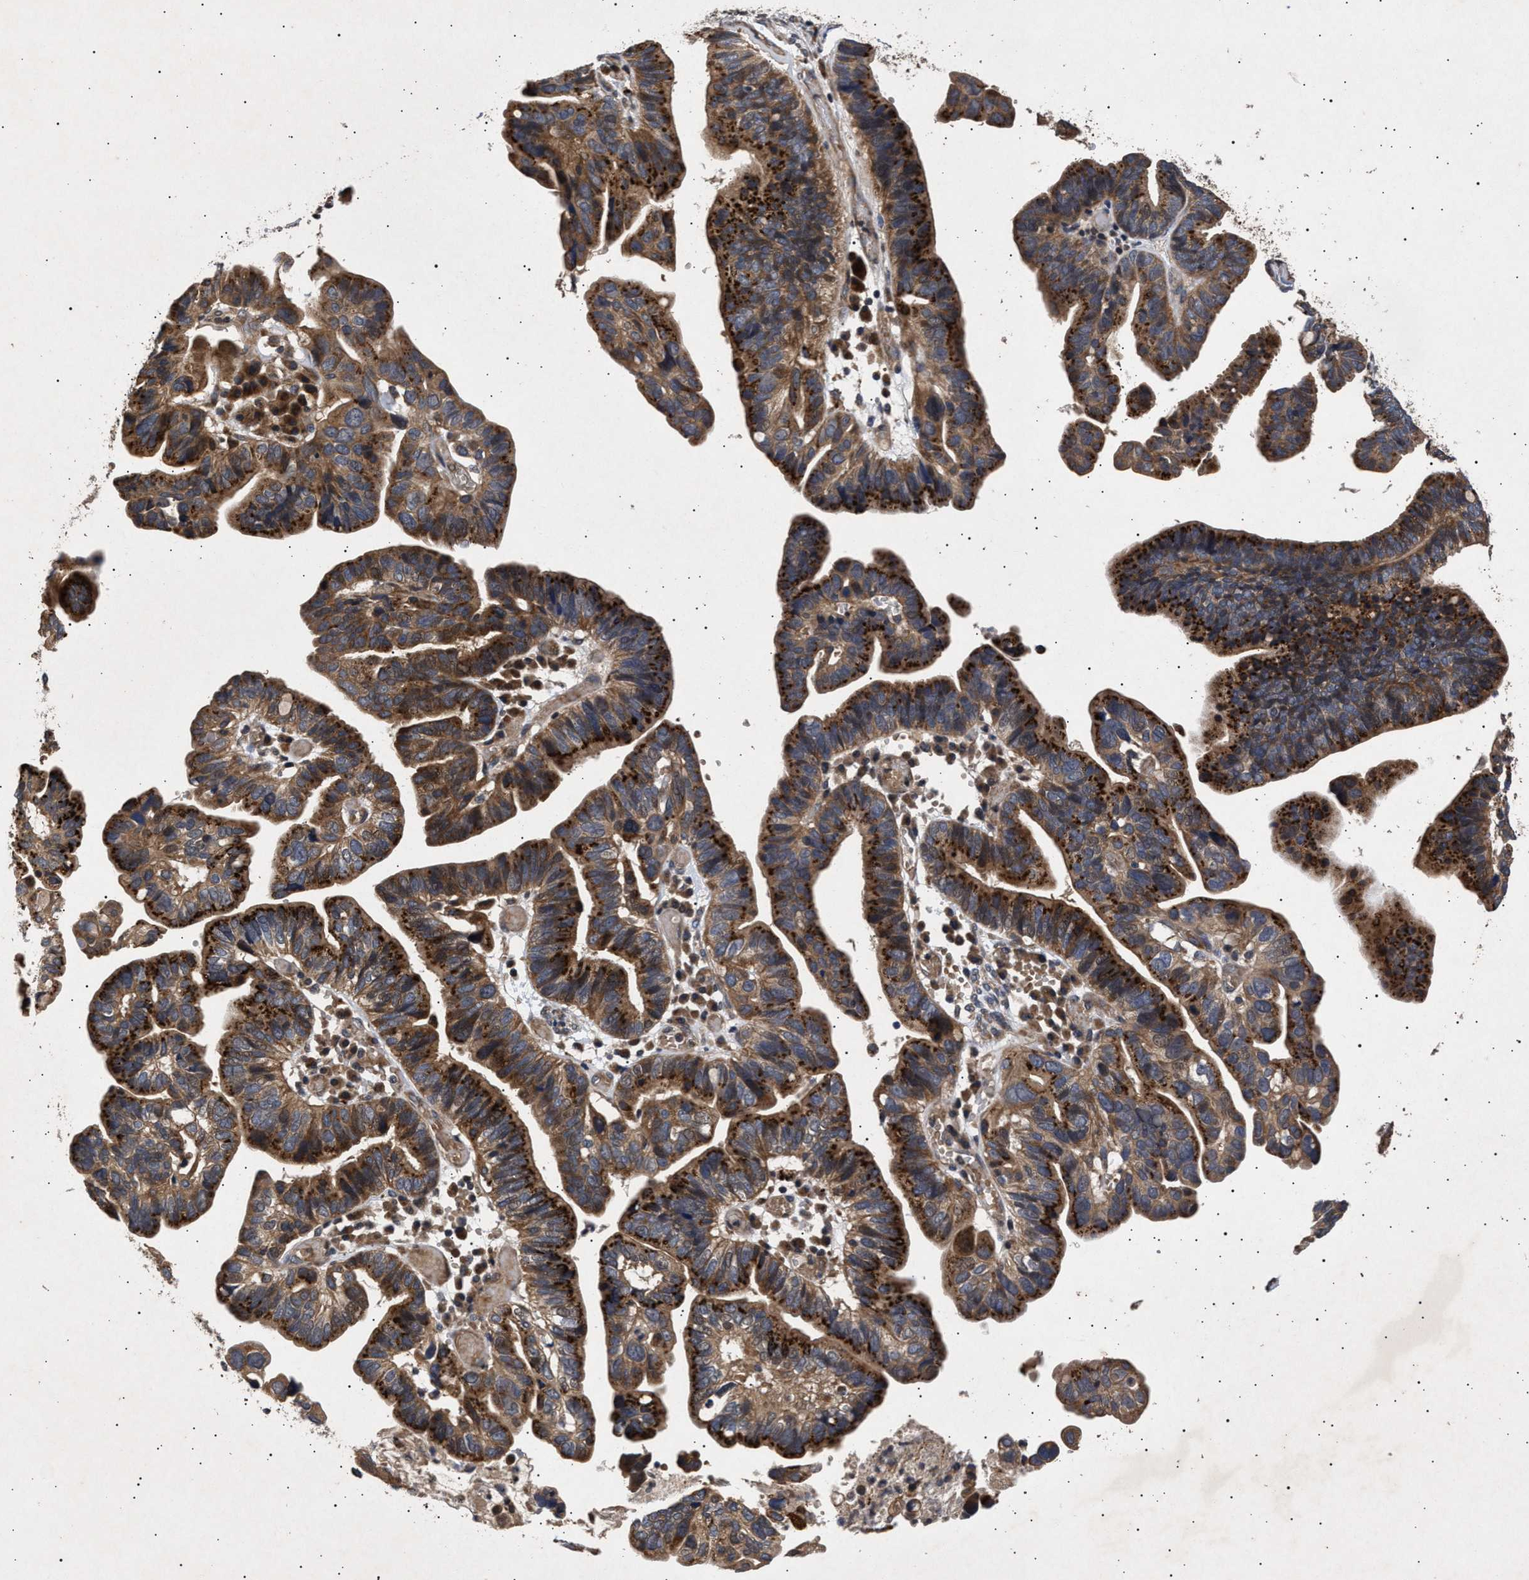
{"staining": {"intensity": "strong", "quantity": "25%-75%", "location": "cytoplasmic/membranous"}, "tissue": "ovarian cancer", "cell_type": "Tumor cells", "image_type": "cancer", "snomed": [{"axis": "morphology", "description": "Cystadenocarcinoma, serous, NOS"}, {"axis": "topography", "description": "Ovary"}], "caption": "A brown stain labels strong cytoplasmic/membranous positivity of a protein in human ovarian cancer tumor cells.", "gene": "ITGB5", "patient": {"sex": "female", "age": 56}}